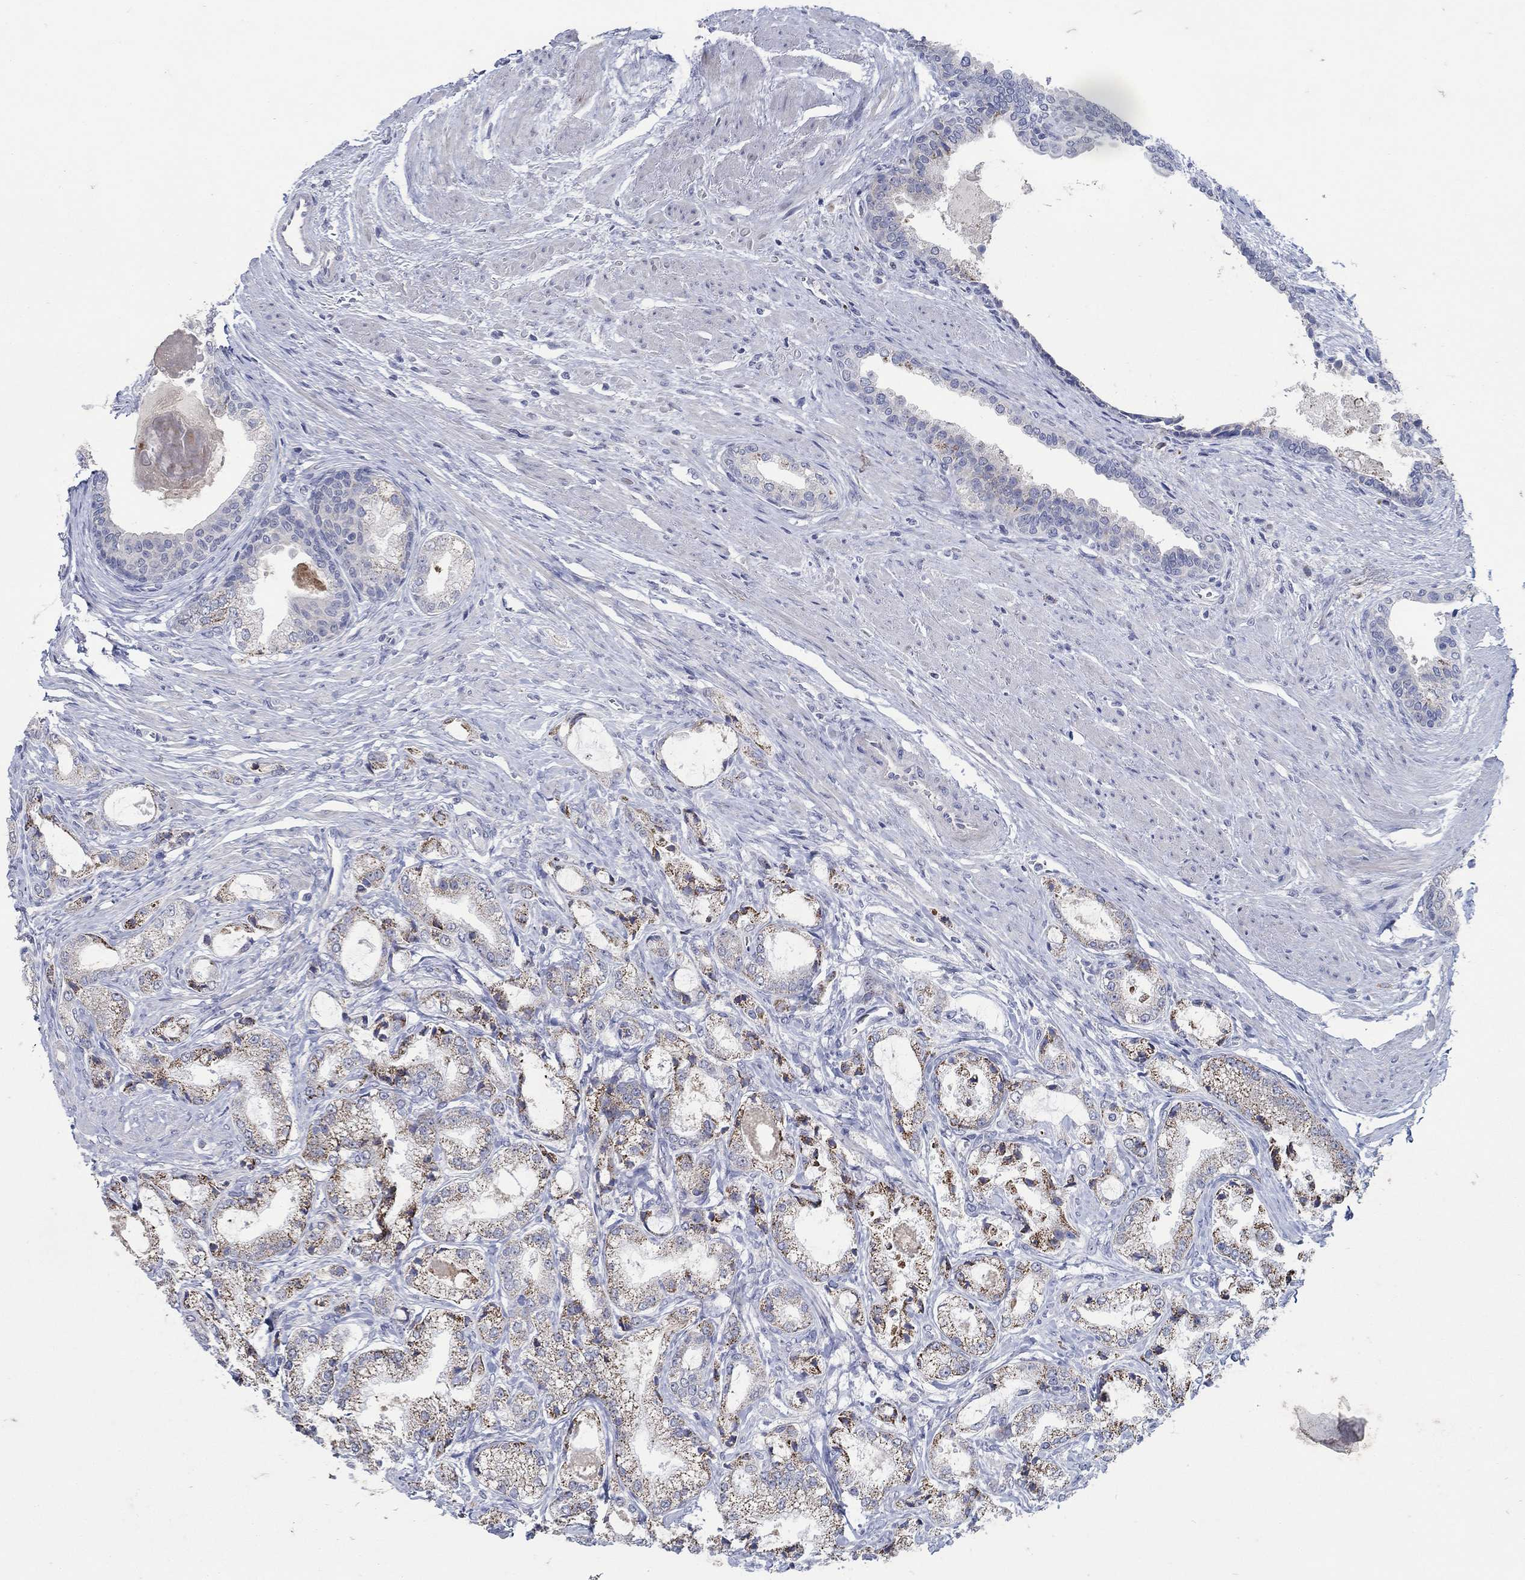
{"staining": {"intensity": "strong", "quantity": "25%-75%", "location": "cytoplasmic/membranous"}, "tissue": "prostate cancer", "cell_type": "Tumor cells", "image_type": "cancer", "snomed": [{"axis": "morphology", "description": "Adenocarcinoma, NOS"}, {"axis": "topography", "description": "Prostate and seminal vesicle, NOS"}, {"axis": "topography", "description": "Prostate"}], "caption": "Human prostate cancer (adenocarcinoma) stained with a protein marker reveals strong staining in tumor cells.", "gene": "HMX2", "patient": {"sex": "male", "age": 62}}